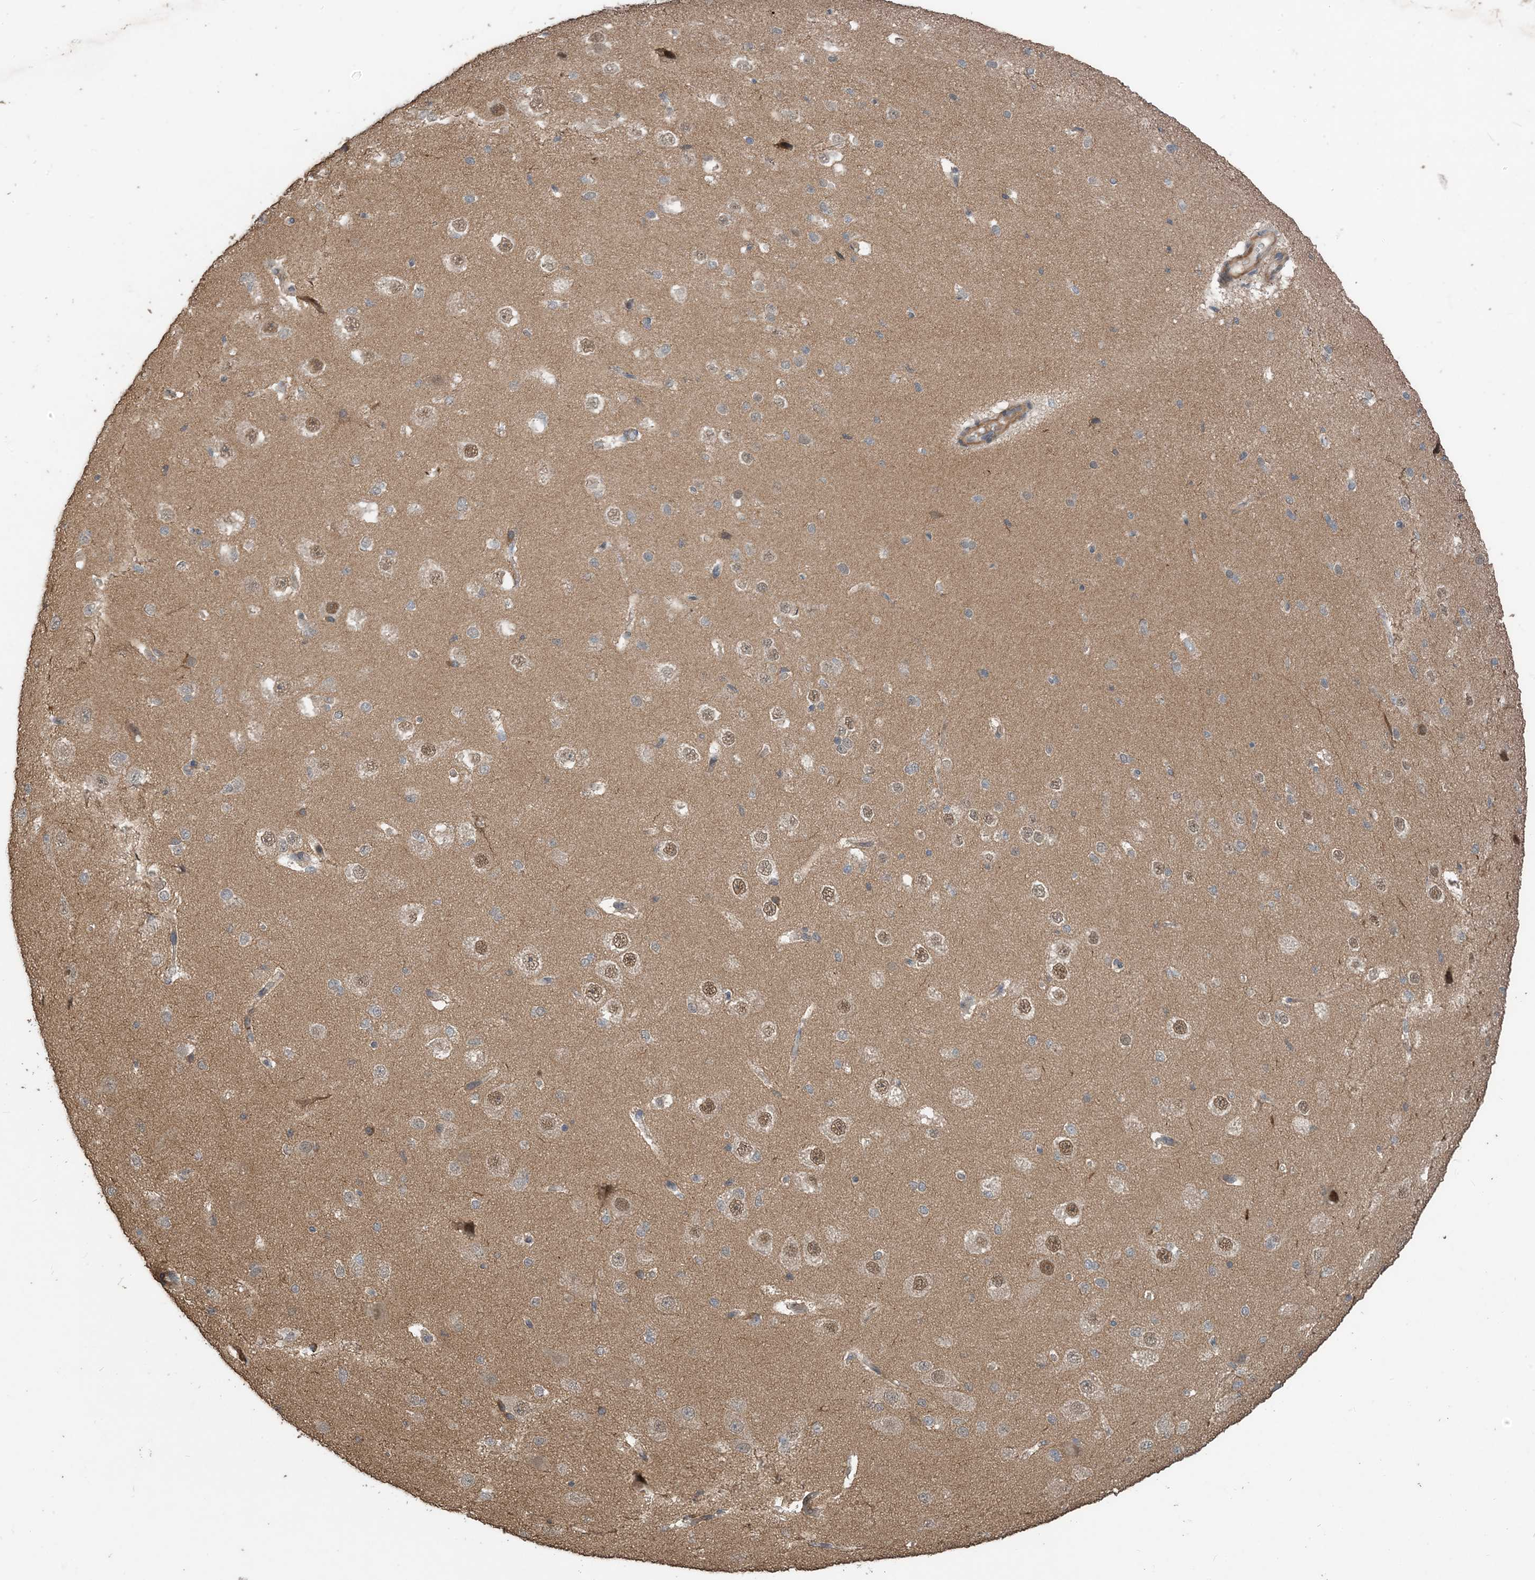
{"staining": {"intensity": "moderate", "quantity": "25%-75%", "location": "cytoplasmic/membranous"}, "tissue": "cerebral cortex", "cell_type": "Endothelial cells", "image_type": "normal", "snomed": [{"axis": "morphology", "description": "Normal tissue, NOS"}, {"axis": "morphology", "description": "Developmental malformation"}, {"axis": "topography", "description": "Cerebral cortex"}], "caption": "Protein staining shows moderate cytoplasmic/membranous staining in approximately 25%-75% of endothelial cells in unremarkable cerebral cortex. (Stains: DAB in brown, nuclei in blue, Microscopy: brightfield microscopy at high magnification).", "gene": "ZC3H12A", "patient": {"sex": "female", "age": 30}}